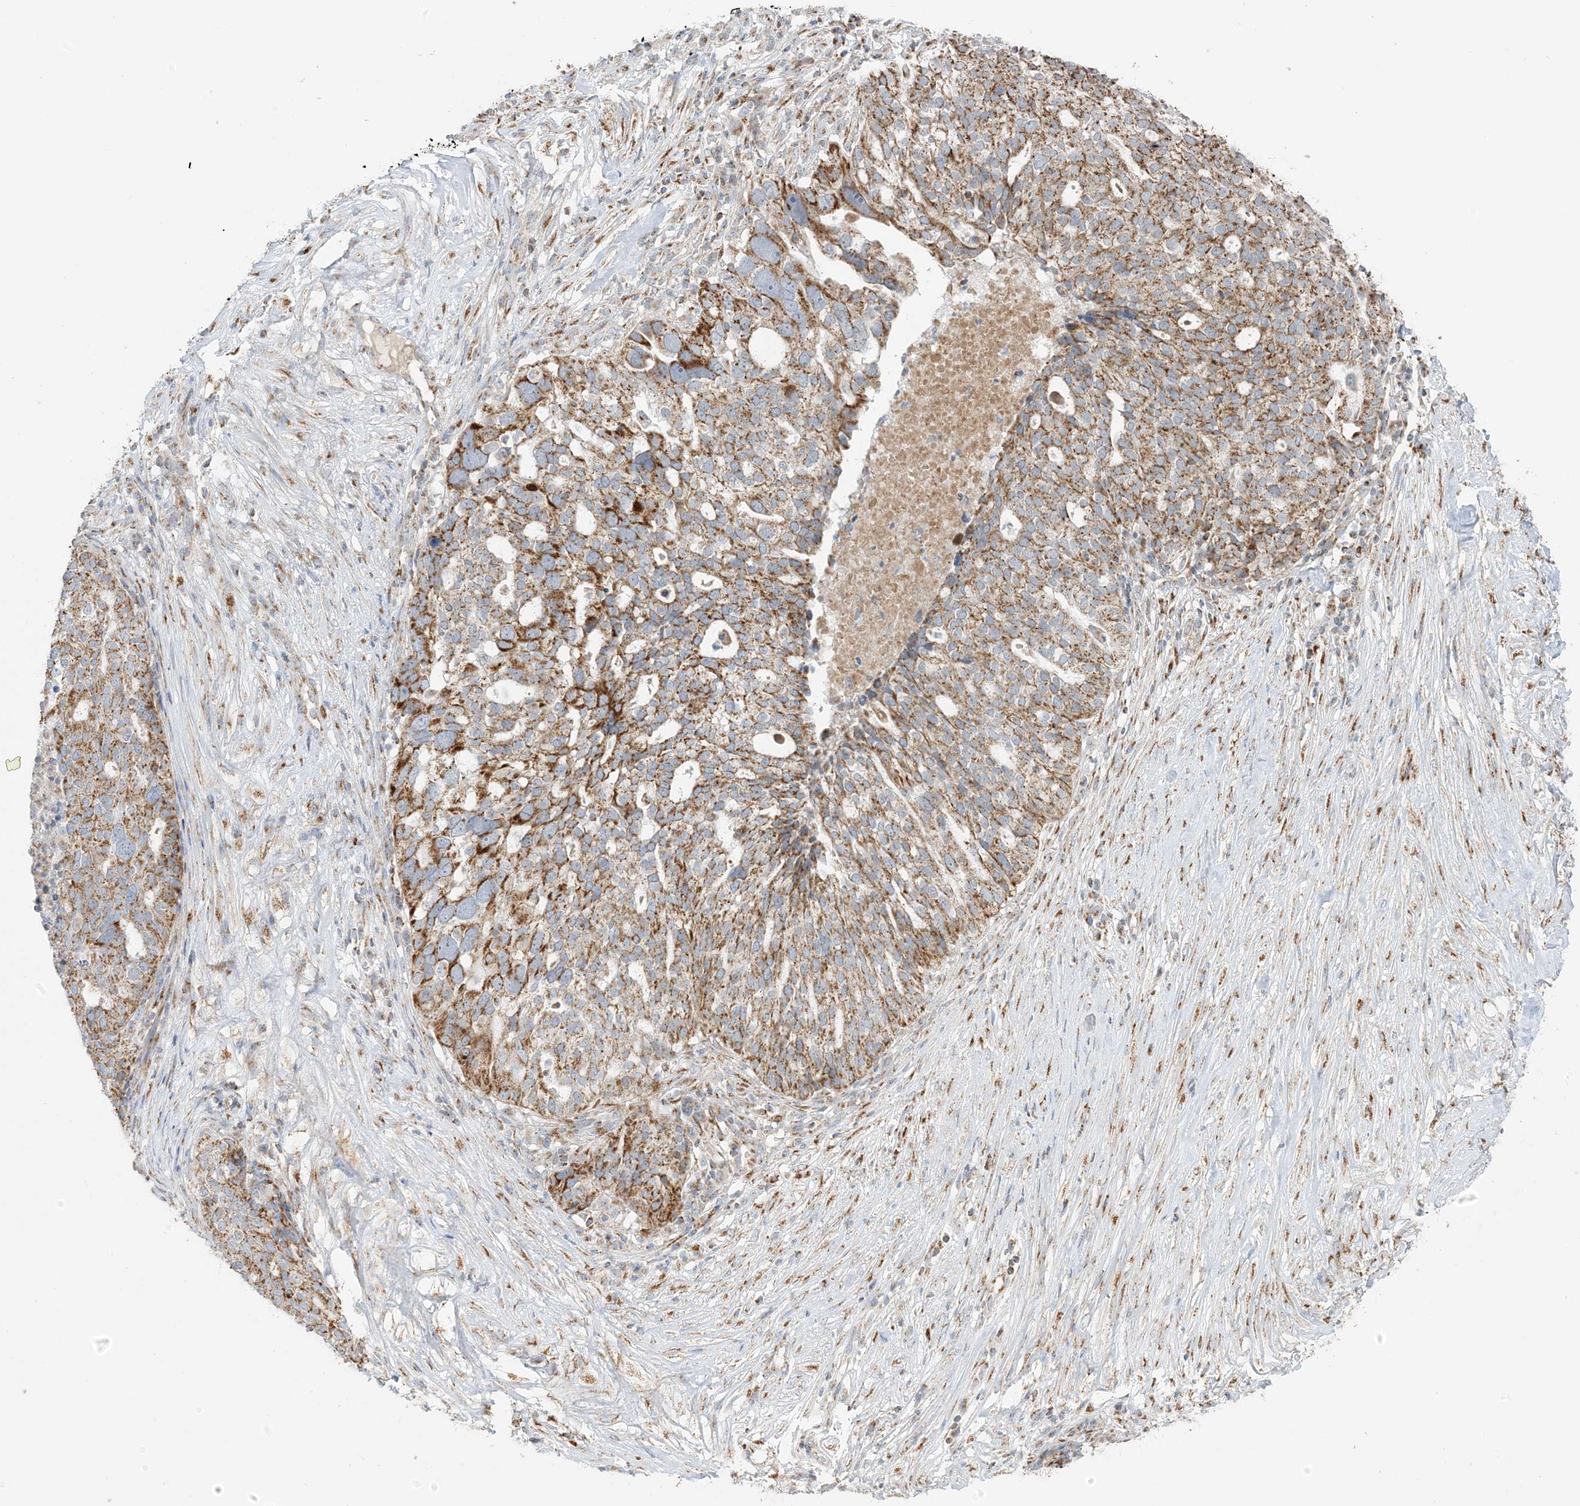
{"staining": {"intensity": "moderate", "quantity": ">75%", "location": "cytoplasmic/membranous"}, "tissue": "ovarian cancer", "cell_type": "Tumor cells", "image_type": "cancer", "snomed": [{"axis": "morphology", "description": "Cystadenocarcinoma, serous, NOS"}, {"axis": "topography", "description": "Ovary"}], "caption": "Ovarian serous cystadenocarcinoma tissue demonstrates moderate cytoplasmic/membranous positivity in approximately >75% of tumor cells, visualized by immunohistochemistry.", "gene": "SLC25A12", "patient": {"sex": "female", "age": 59}}